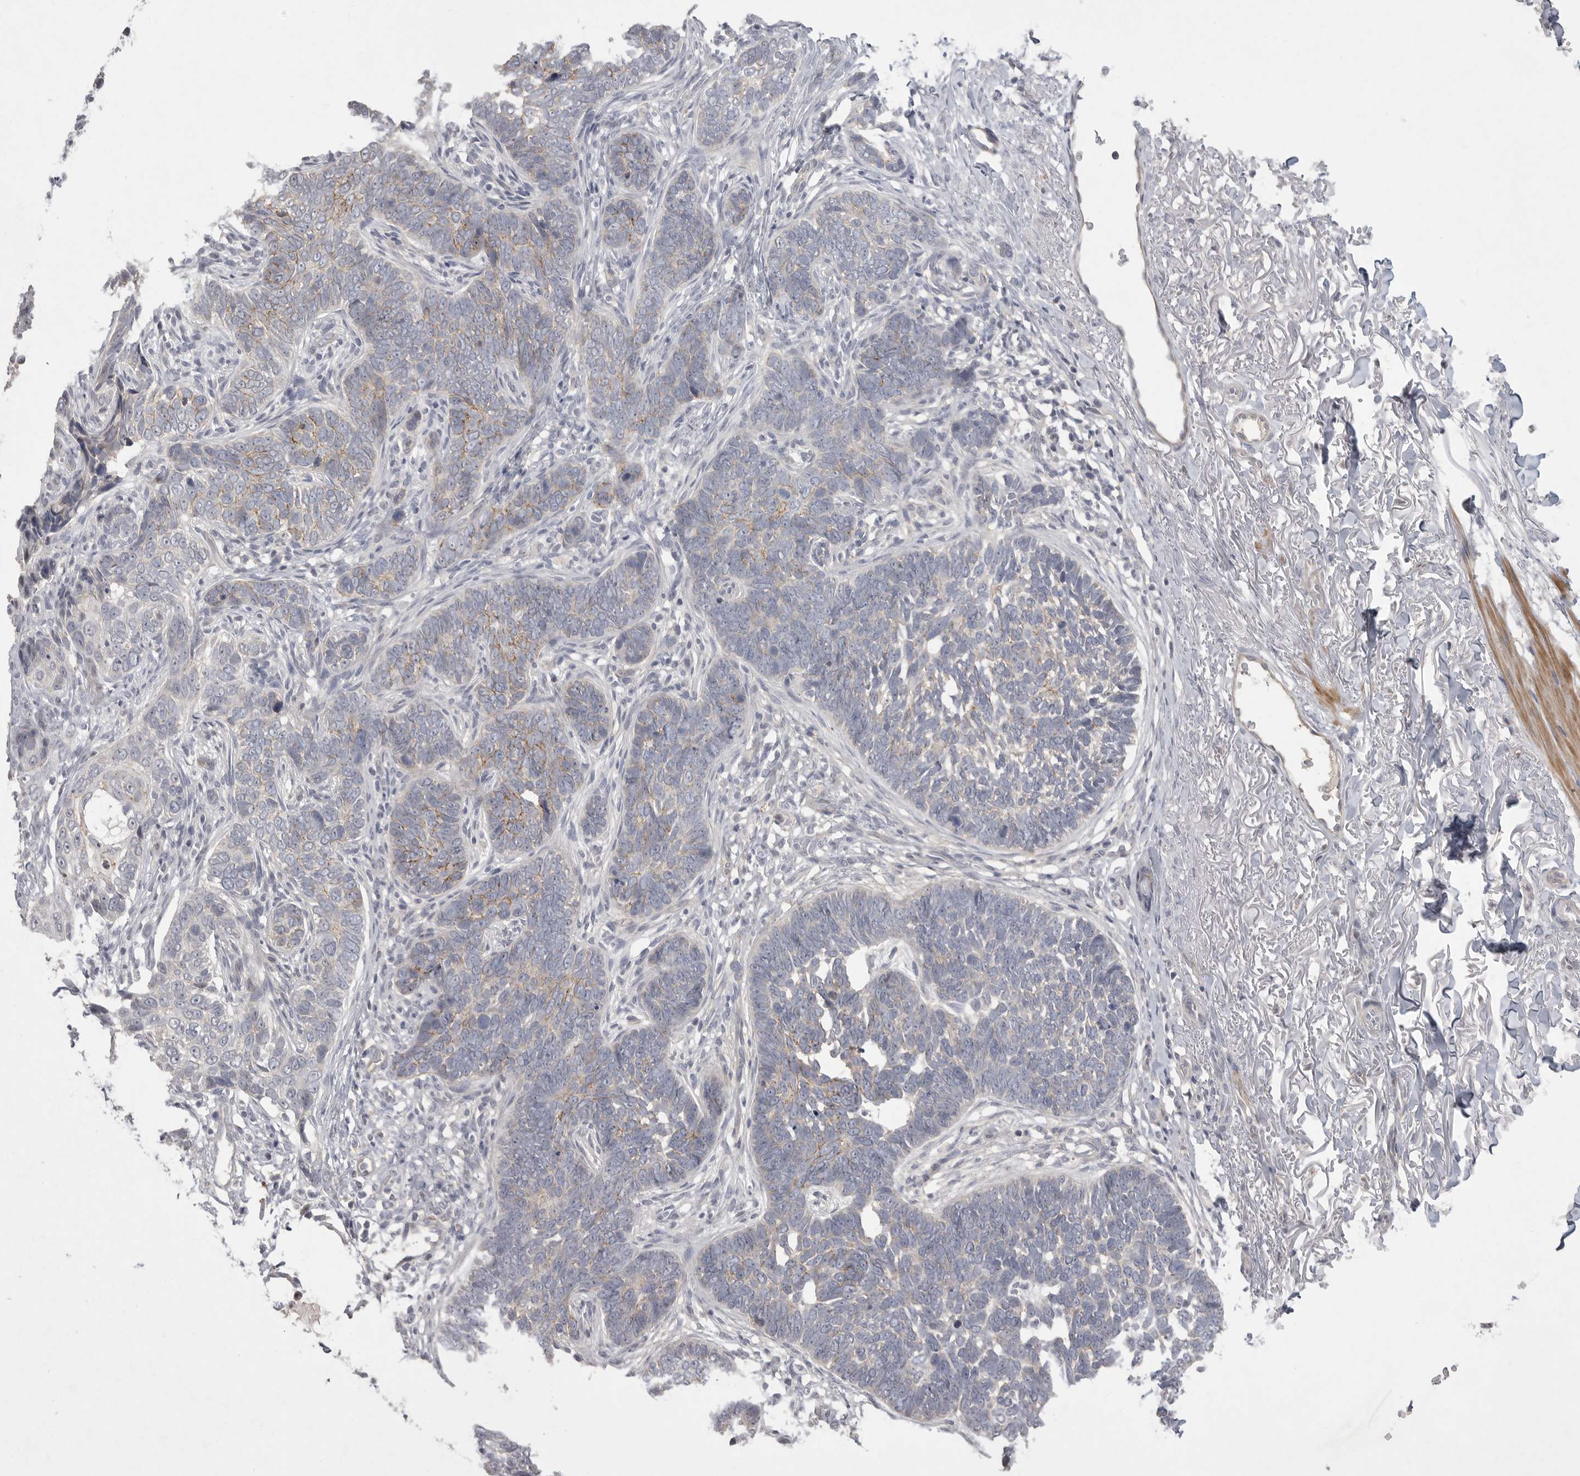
{"staining": {"intensity": "weak", "quantity": "<25%", "location": "cytoplasmic/membranous"}, "tissue": "skin cancer", "cell_type": "Tumor cells", "image_type": "cancer", "snomed": [{"axis": "morphology", "description": "Normal tissue, NOS"}, {"axis": "morphology", "description": "Basal cell carcinoma"}, {"axis": "topography", "description": "Skin"}], "caption": "Tumor cells show no significant expression in skin cancer.", "gene": "VANGL2", "patient": {"sex": "male", "age": 77}}